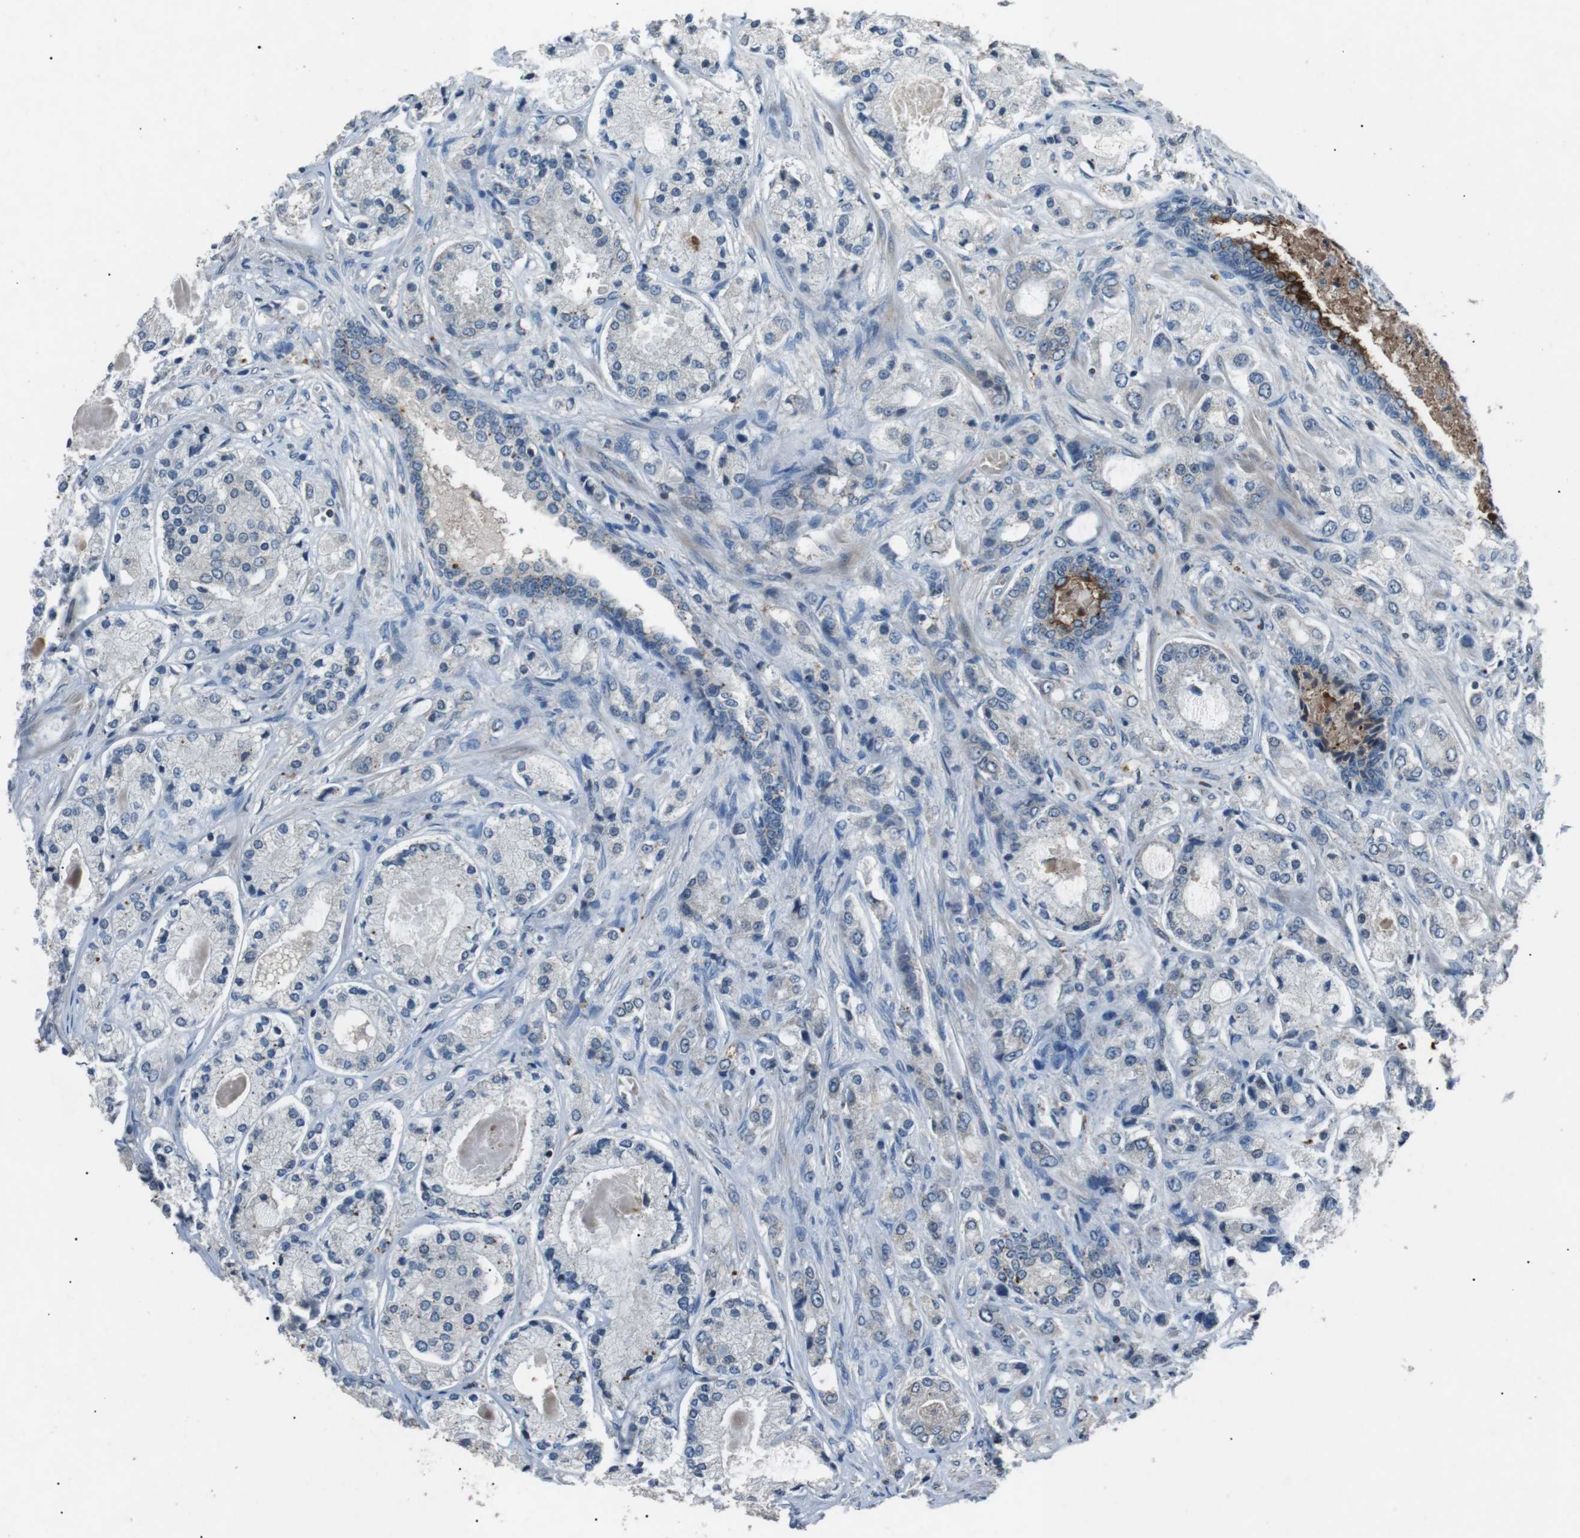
{"staining": {"intensity": "weak", "quantity": "<25%", "location": "cytoplasmic/membranous"}, "tissue": "prostate cancer", "cell_type": "Tumor cells", "image_type": "cancer", "snomed": [{"axis": "morphology", "description": "Adenocarcinoma, High grade"}, {"axis": "topography", "description": "Prostate"}], "caption": "Prostate cancer (adenocarcinoma (high-grade)) was stained to show a protein in brown. There is no significant staining in tumor cells. Nuclei are stained in blue.", "gene": "NEK7", "patient": {"sex": "male", "age": 65}}